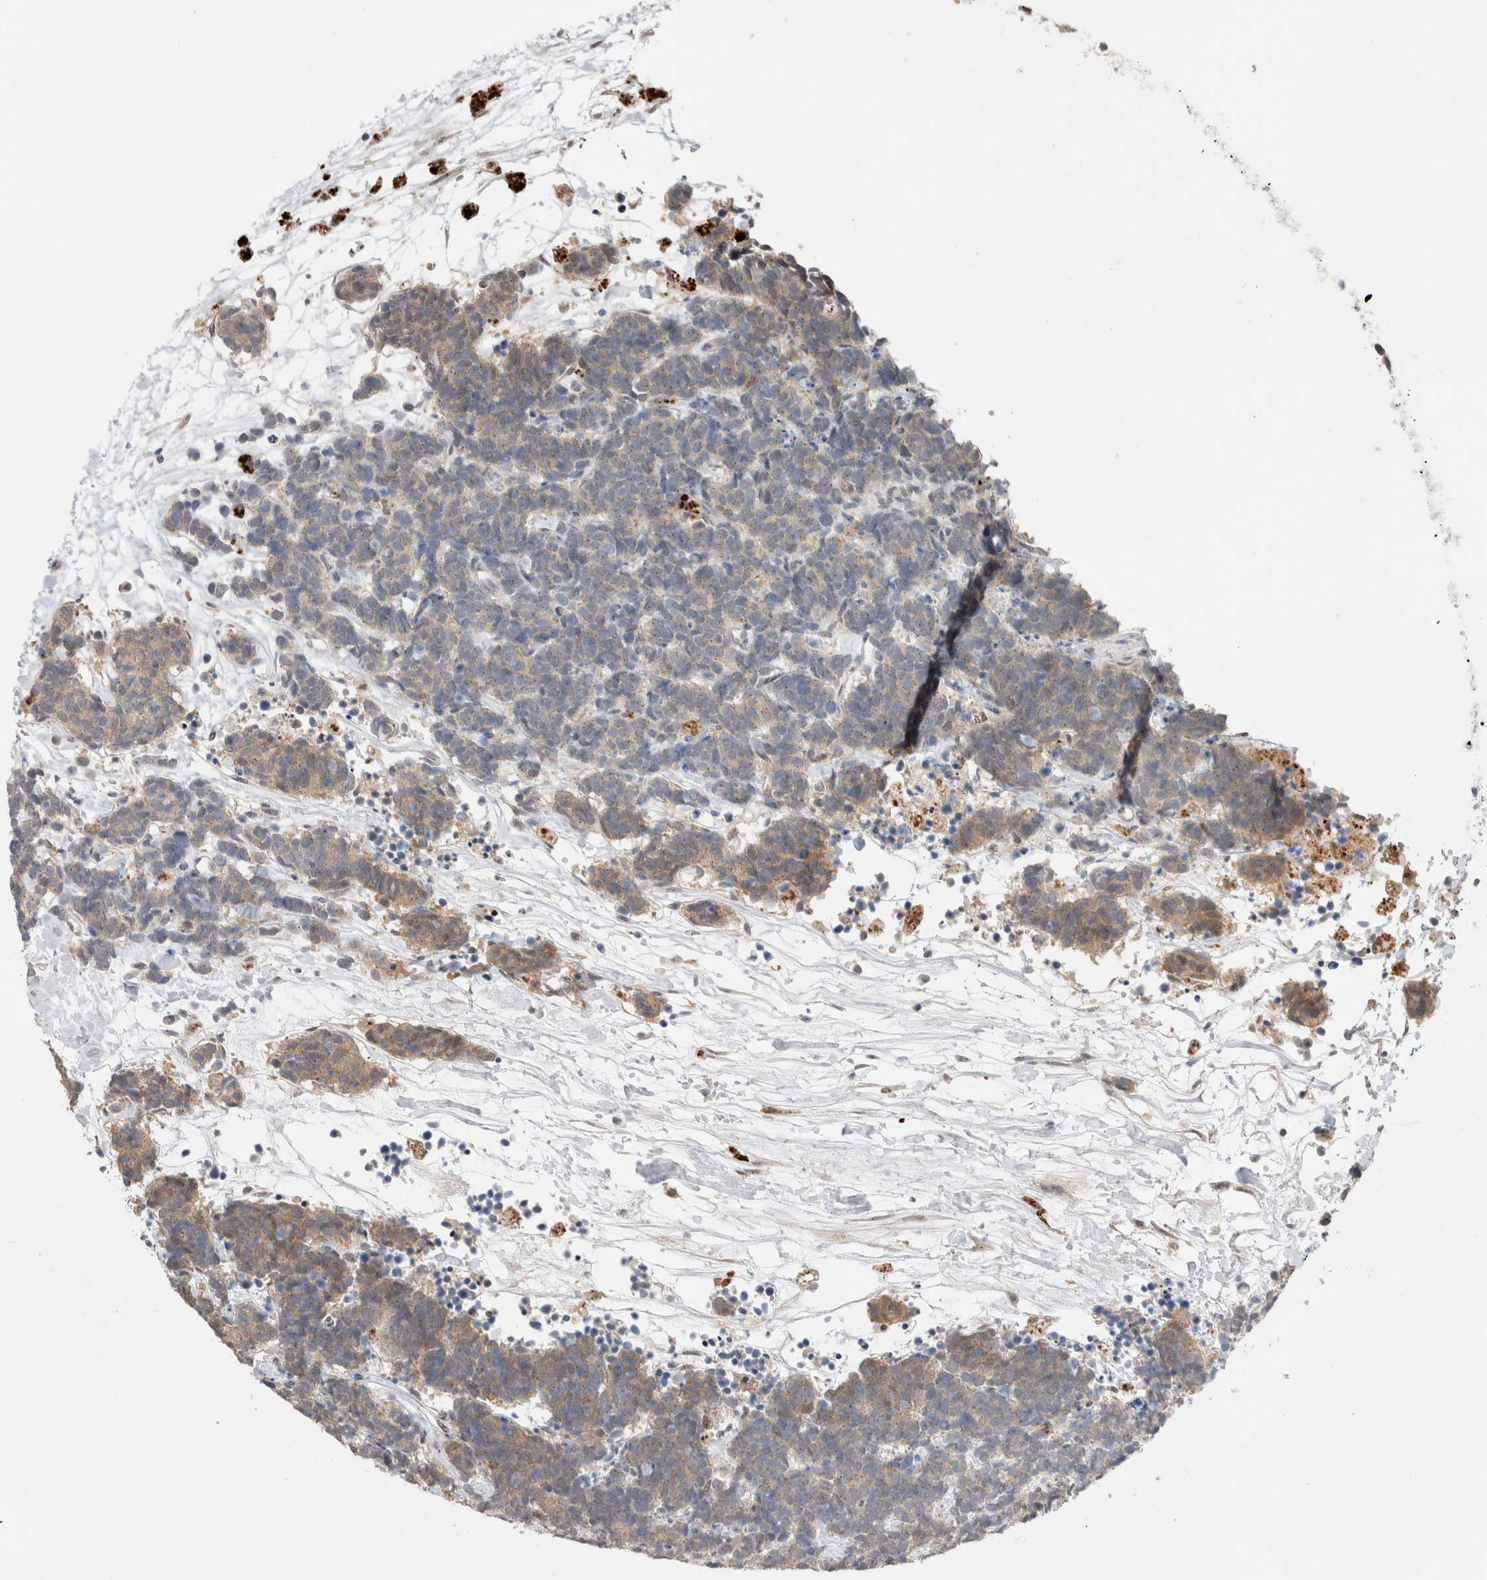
{"staining": {"intensity": "moderate", "quantity": "<25%", "location": "cytoplasmic/membranous"}, "tissue": "carcinoid", "cell_type": "Tumor cells", "image_type": "cancer", "snomed": [{"axis": "morphology", "description": "Carcinoma, NOS"}, {"axis": "morphology", "description": "Carcinoid, malignant, NOS"}, {"axis": "topography", "description": "Urinary bladder"}], "caption": "There is low levels of moderate cytoplasmic/membranous expression in tumor cells of carcinoma, as demonstrated by immunohistochemical staining (brown color).", "gene": "SLC29A1", "patient": {"sex": "male", "age": 57}}